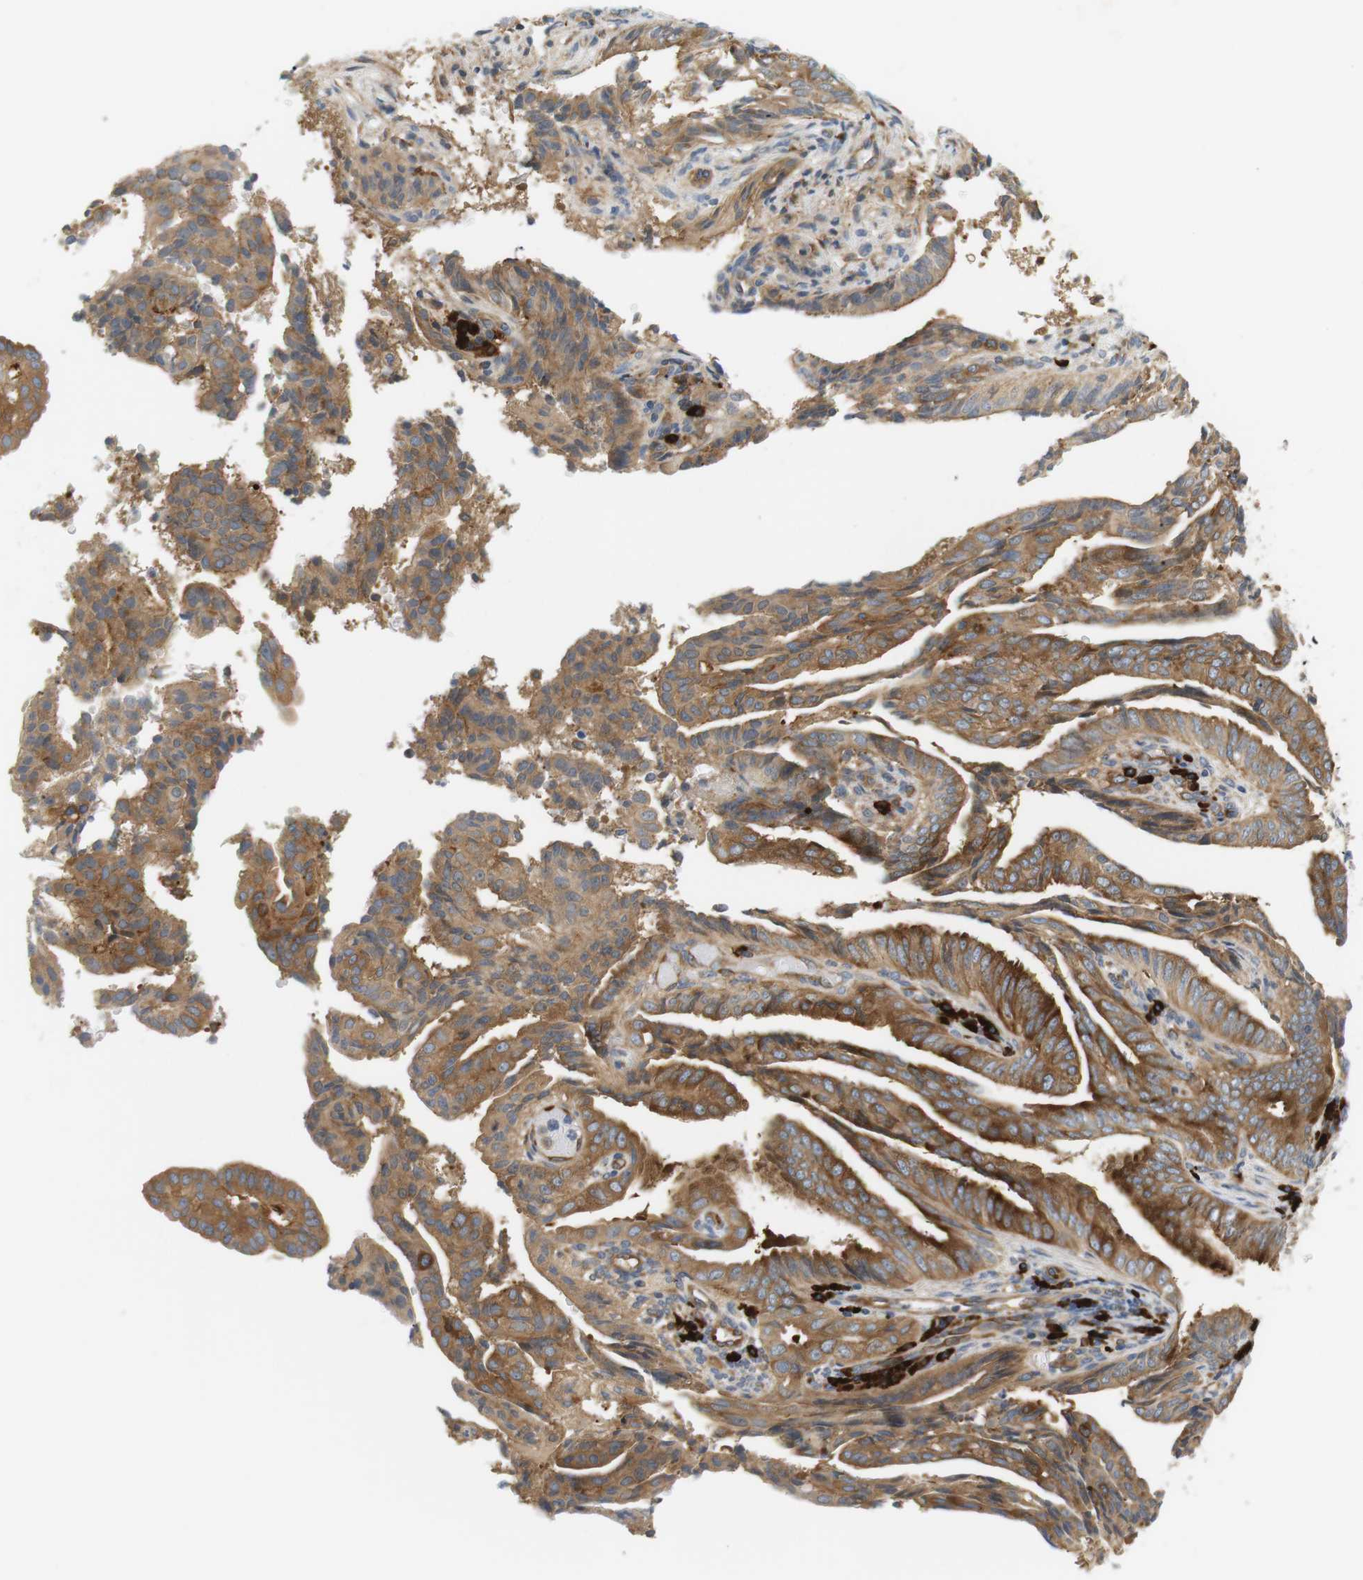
{"staining": {"intensity": "moderate", "quantity": ">75%", "location": "cytoplasmic/membranous"}, "tissue": "endometrial cancer", "cell_type": "Tumor cells", "image_type": "cancer", "snomed": [{"axis": "morphology", "description": "Adenocarcinoma, NOS"}, {"axis": "topography", "description": "Endometrium"}], "caption": "Approximately >75% of tumor cells in human adenocarcinoma (endometrial) display moderate cytoplasmic/membranous protein expression as visualized by brown immunohistochemical staining.", "gene": "TMEM200A", "patient": {"sex": "female", "age": 58}}